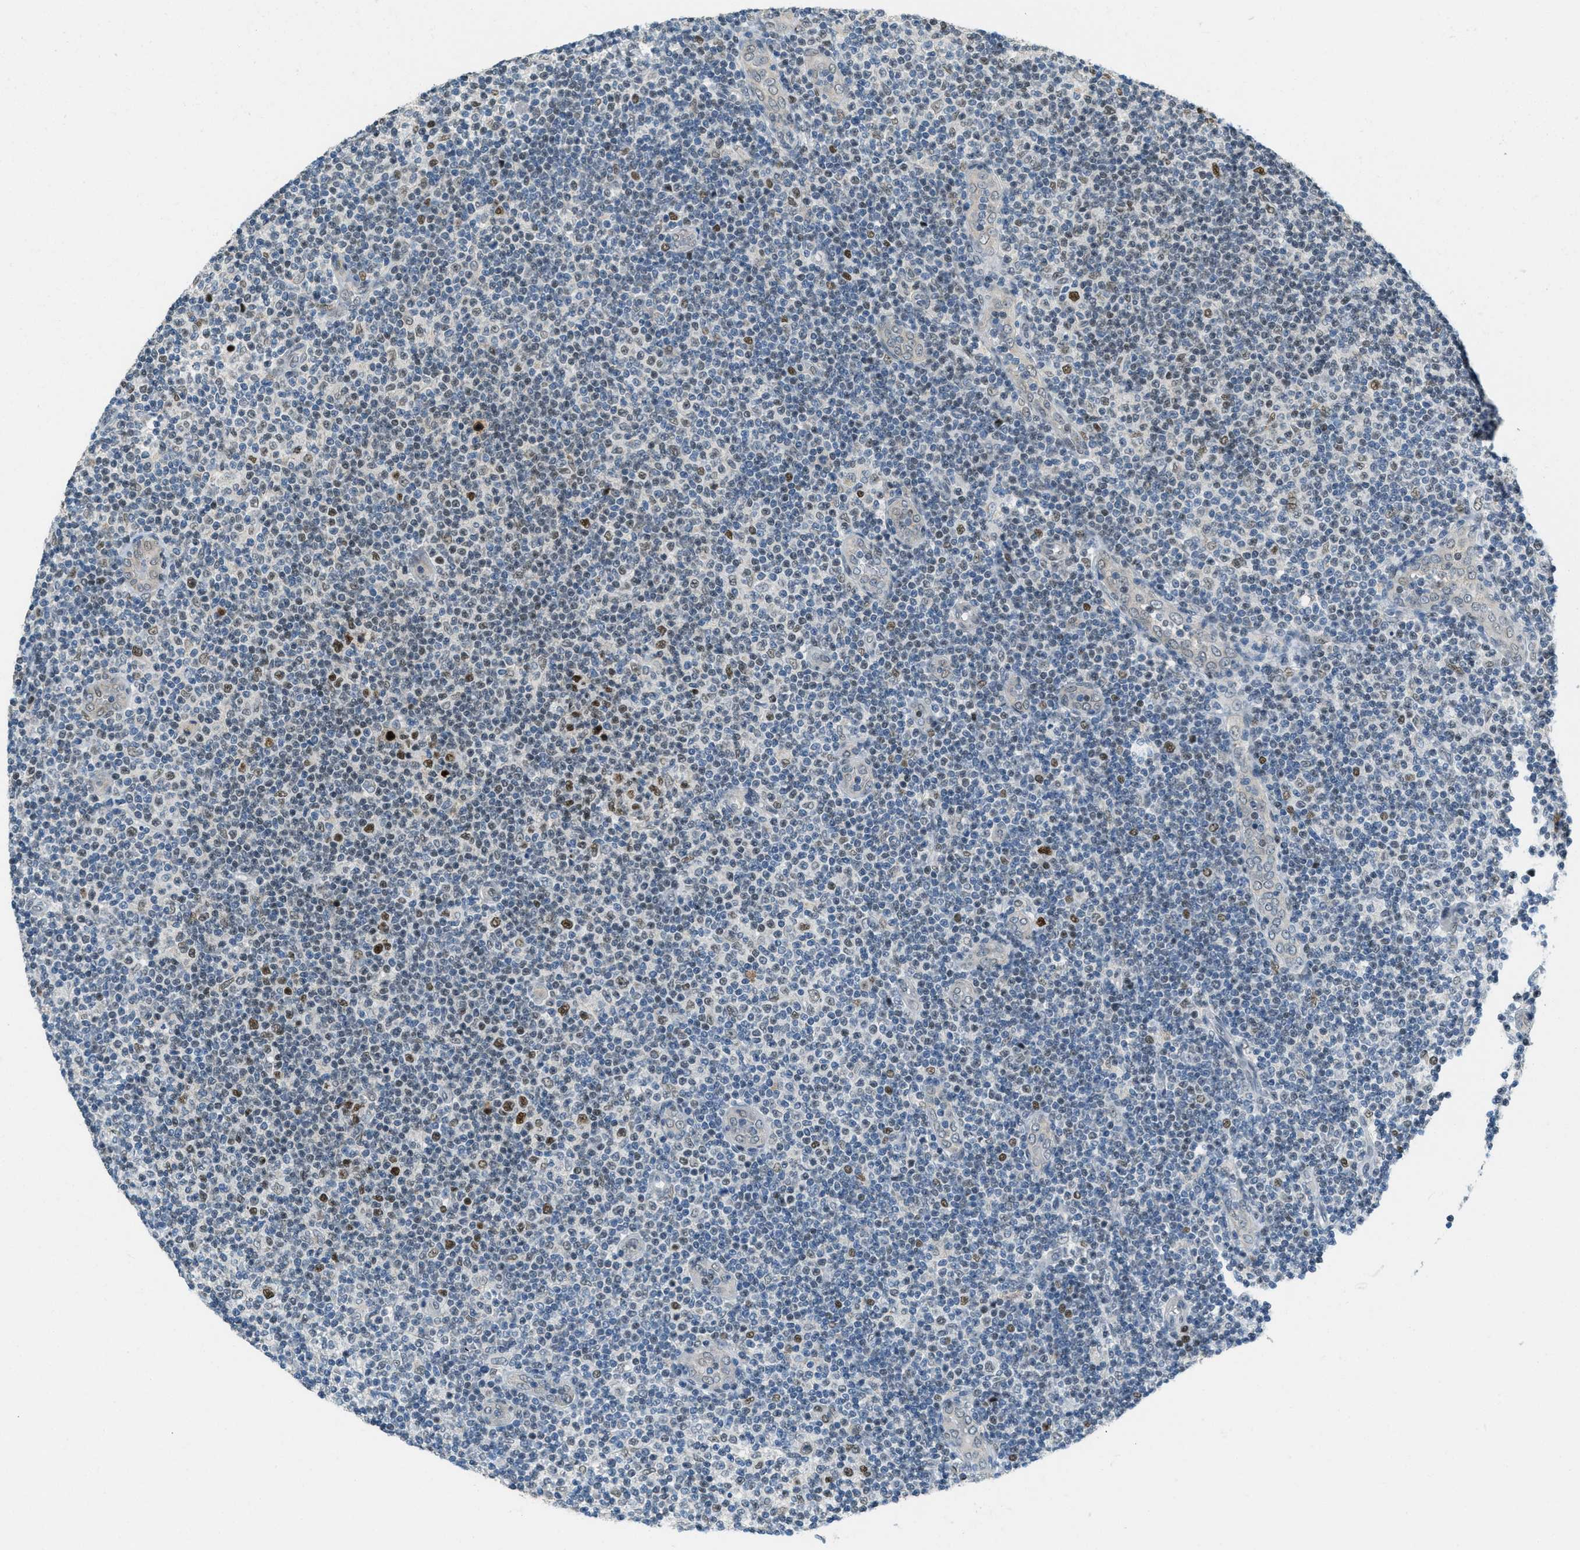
{"staining": {"intensity": "weak", "quantity": "<25%", "location": "nuclear"}, "tissue": "lymphoma", "cell_type": "Tumor cells", "image_type": "cancer", "snomed": [{"axis": "morphology", "description": "Malignant lymphoma, non-Hodgkin's type, Low grade"}, {"axis": "topography", "description": "Lymph node"}], "caption": "The image displays no staining of tumor cells in low-grade malignant lymphoma, non-Hodgkin's type. (DAB (3,3'-diaminobenzidine) immunohistochemistry, high magnification).", "gene": "TCF3", "patient": {"sex": "male", "age": 83}}